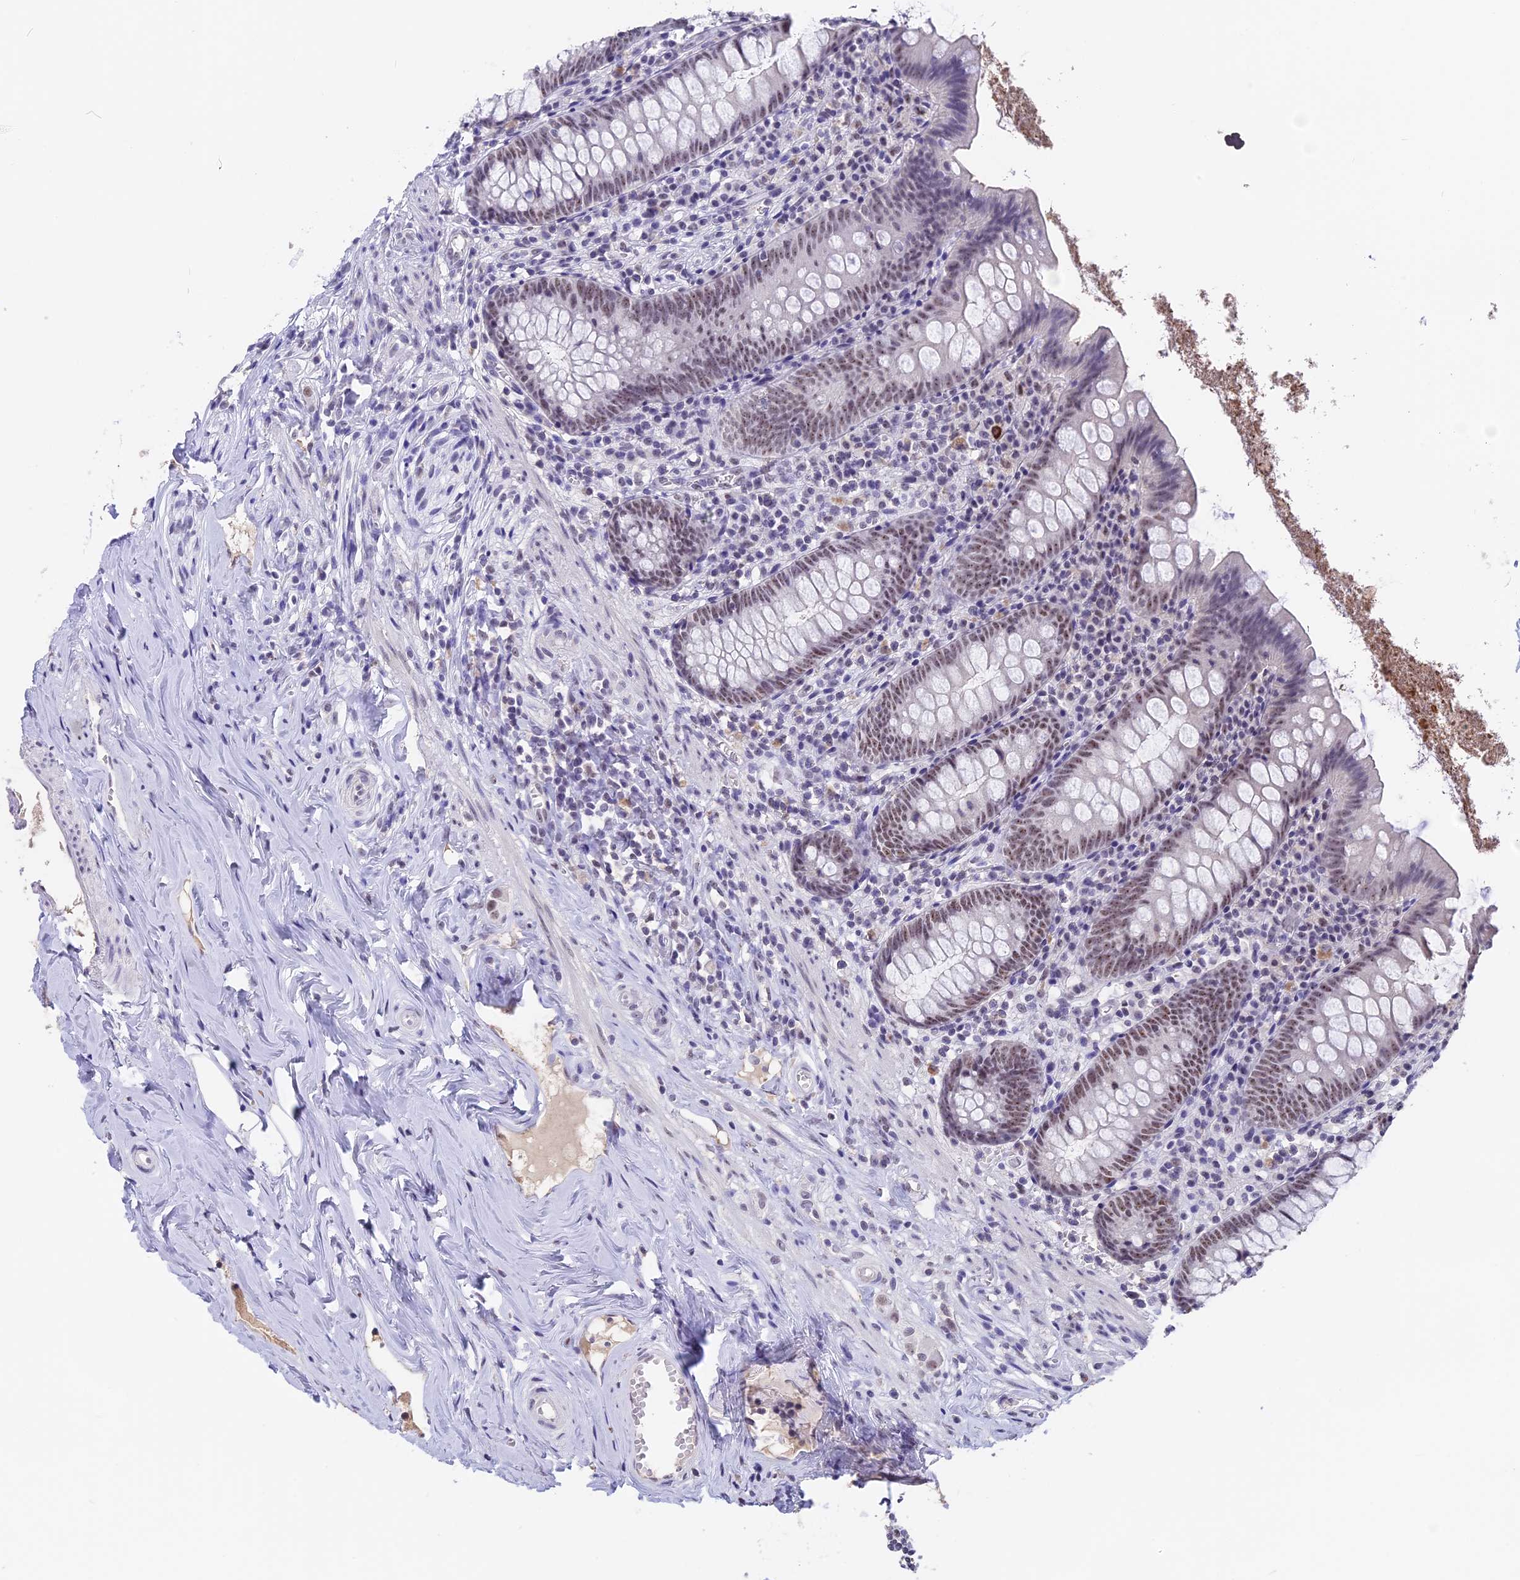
{"staining": {"intensity": "moderate", "quantity": ">75%", "location": "nuclear"}, "tissue": "appendix", "cell_type": "Glandular cells", "image_type": "normal", "snomed": [{"axis": "morphology", "description": "Normal tissue, NOS"}, {"axis": "topography", "description": "Appendix"}], "caption": "An image of appendix stained for a protein reveals moderate nuclear brown staining in glandular cells.", "gene": "SETD2", "patient": {"sex": "female", "age": 51}}